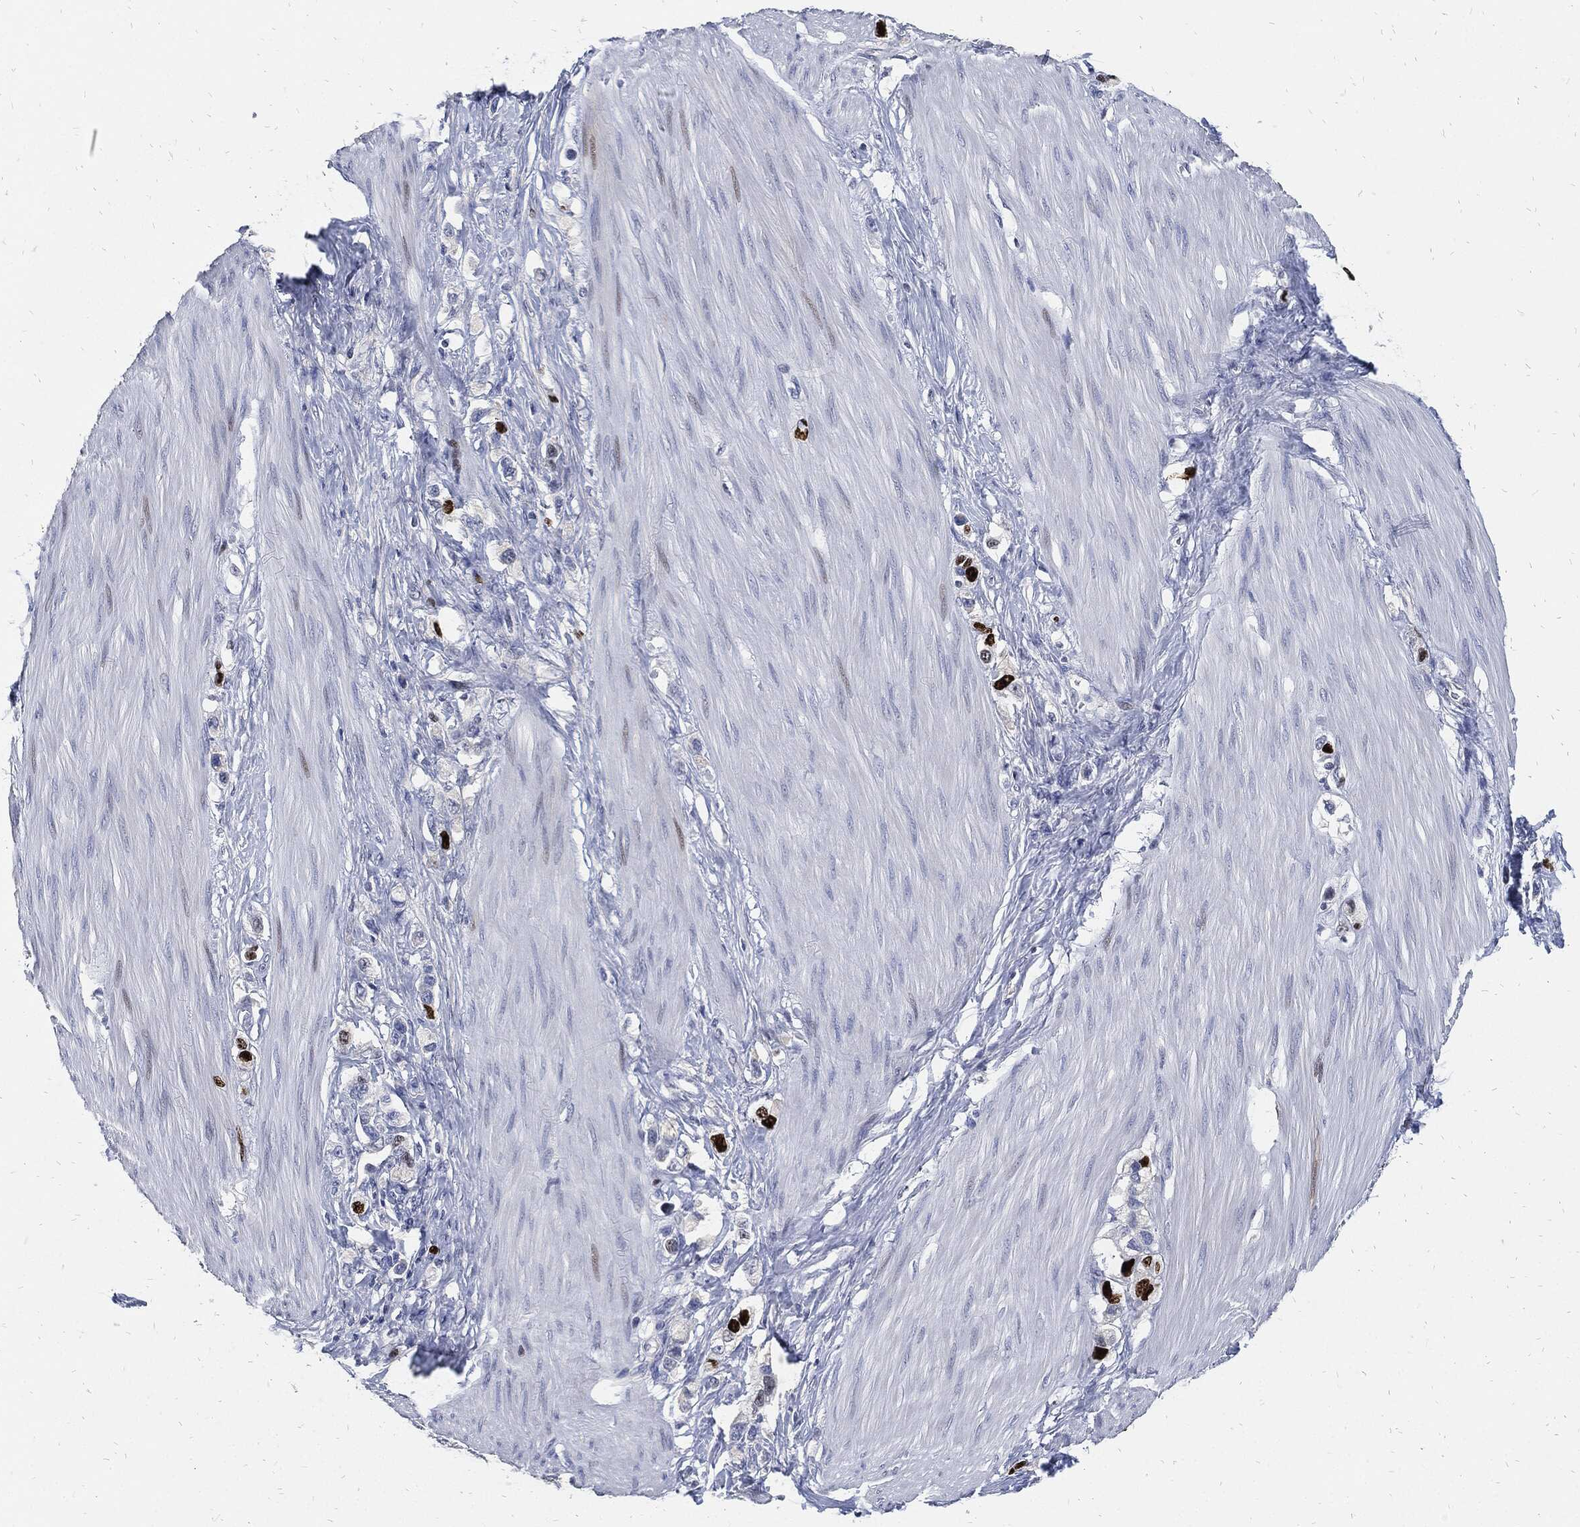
{"staining": {"intensity": "strong", "quantity": "<25%", "location": "nuclear"}, "tissue": "stomach cancer", "cell_type": "Tumor cells", "image_type": "cancer", "snomed": [{"axis": "morphology", "description": "Normal tissue, NOS"}, {"axis": "morphology", "description": "Adenocarcinoma, NOS"}, {"axis": "morphology", "description": "Adenocarcinoma, High grade"}, {"axis": "topography", "description": "Stomach, upper"}, {"axis": "topography", "description": "Stomach"}], "caption": "Adenocarcinoma (high-grade) (stomach) tissue exhibits strong nuclear expression in approximately <25% of tumor cells, visualized by immunohistochemistry.", "gene": "MKI67", "patient": {"sex": "female", "age": 65}}